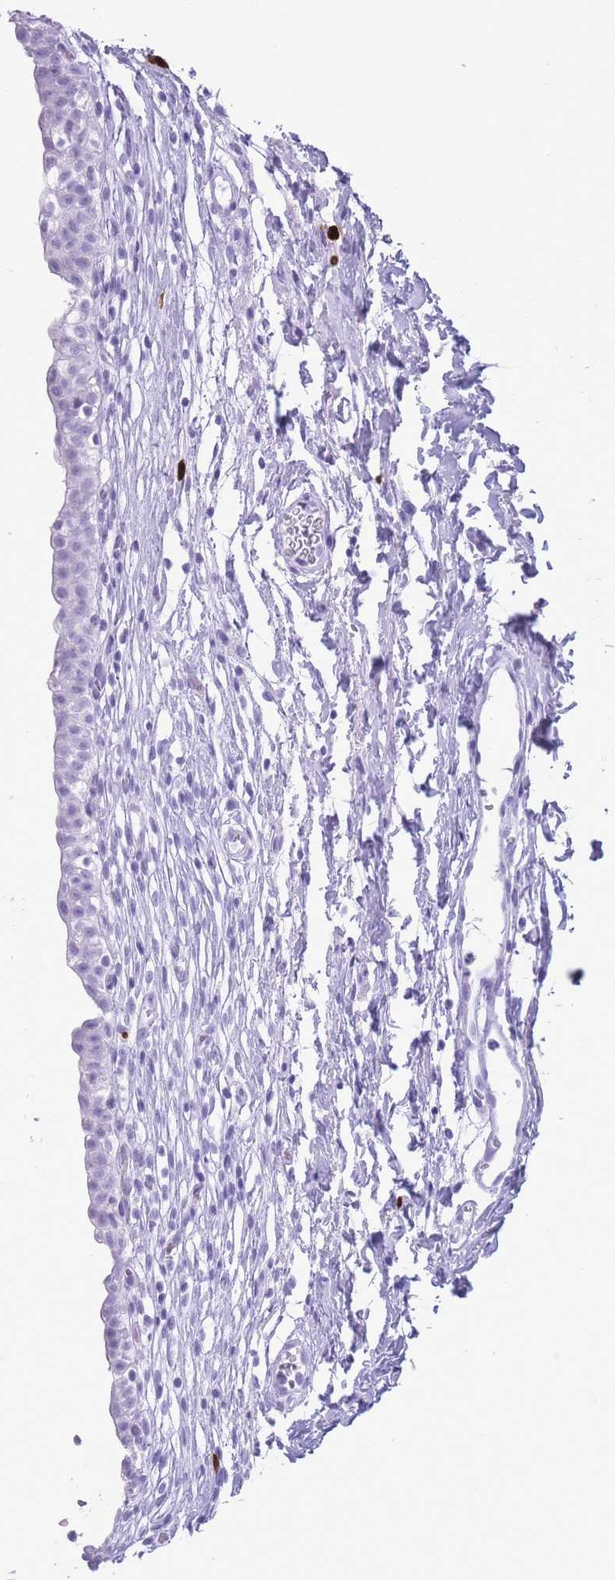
{"staining": {"intensity": "negative", "quantity": "none", "location": "none"}, "tissue": "urinary bladder", "cell_type": "Urothelial cells", "image_type": "normal", "snomed": [{"axis": "morphology", "description": "Normal tissue, NOS"}, {"axis": "topography", "description": "Urinary bladder"}, {"axis": "topography", "description": "Peripheral nerve tissue"}], "caption": "Urinary bladder stained for a protein using IHC reveals no expression urothelial cells.", "gene": "OR4F16", "patient": {"sex": "male", "age": 55}}